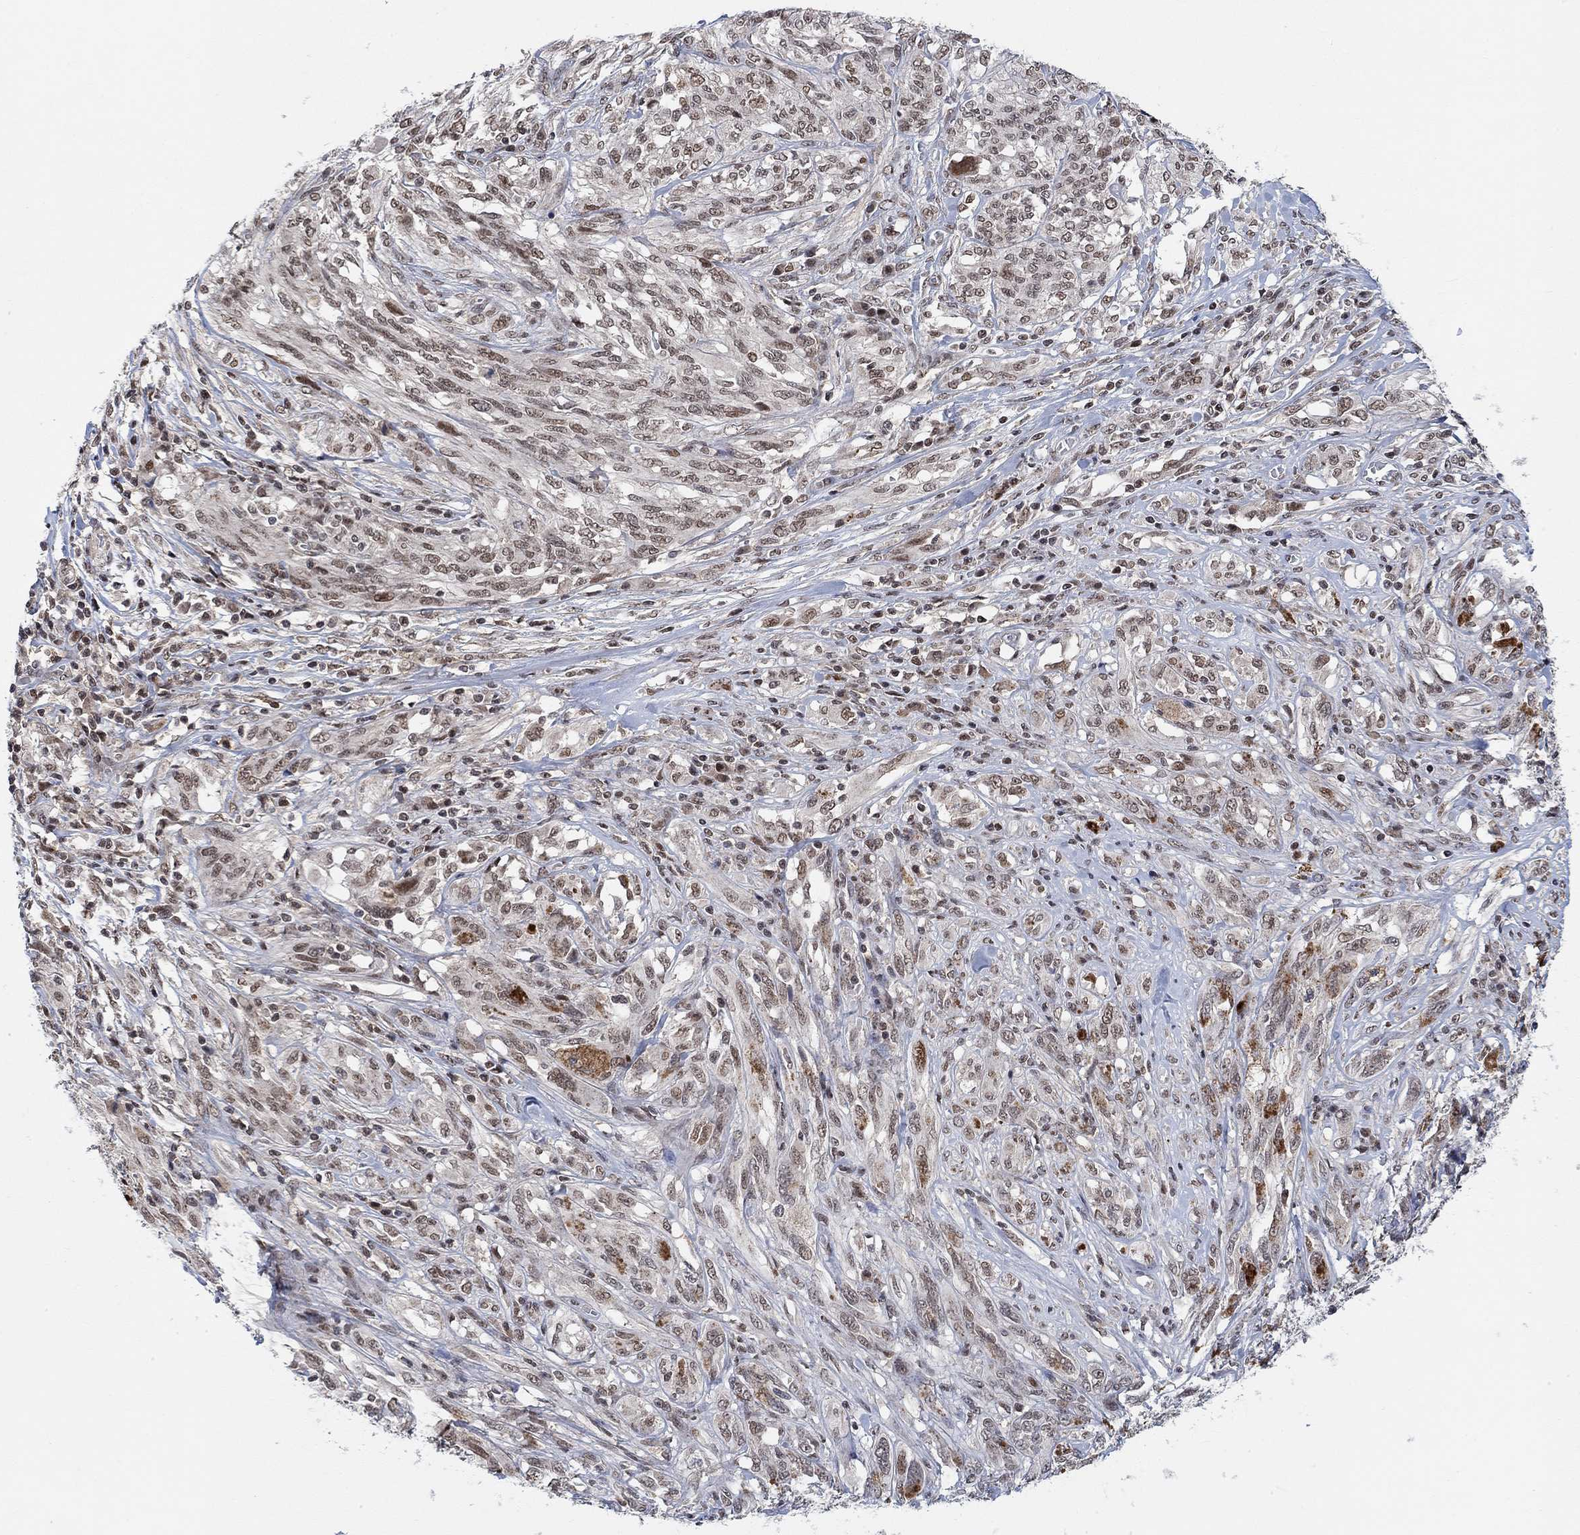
{"staining": {"intensity": "moderate", "quantity": "<25%", "location": "nuclear"}, "tissue": "melanoma", "cell_type": "Tumor cells", "image_type": "cancer", "snomed": [{"axis": "morphology", "description": "Malignant melanoma, NOS"}, {"axis": "topography", "description": "Skin"}], "caption": "High-power microscopy captured an IHC image of melanoma, revealing moderate nuclear positivity in about <25% of tumor cells. (DAB (3,3'-diaminobenzidine) IHC with brightfield microscopy, high magnification).", "gene": "THAP8", "patient": {"sex": "female", "age": 91}}